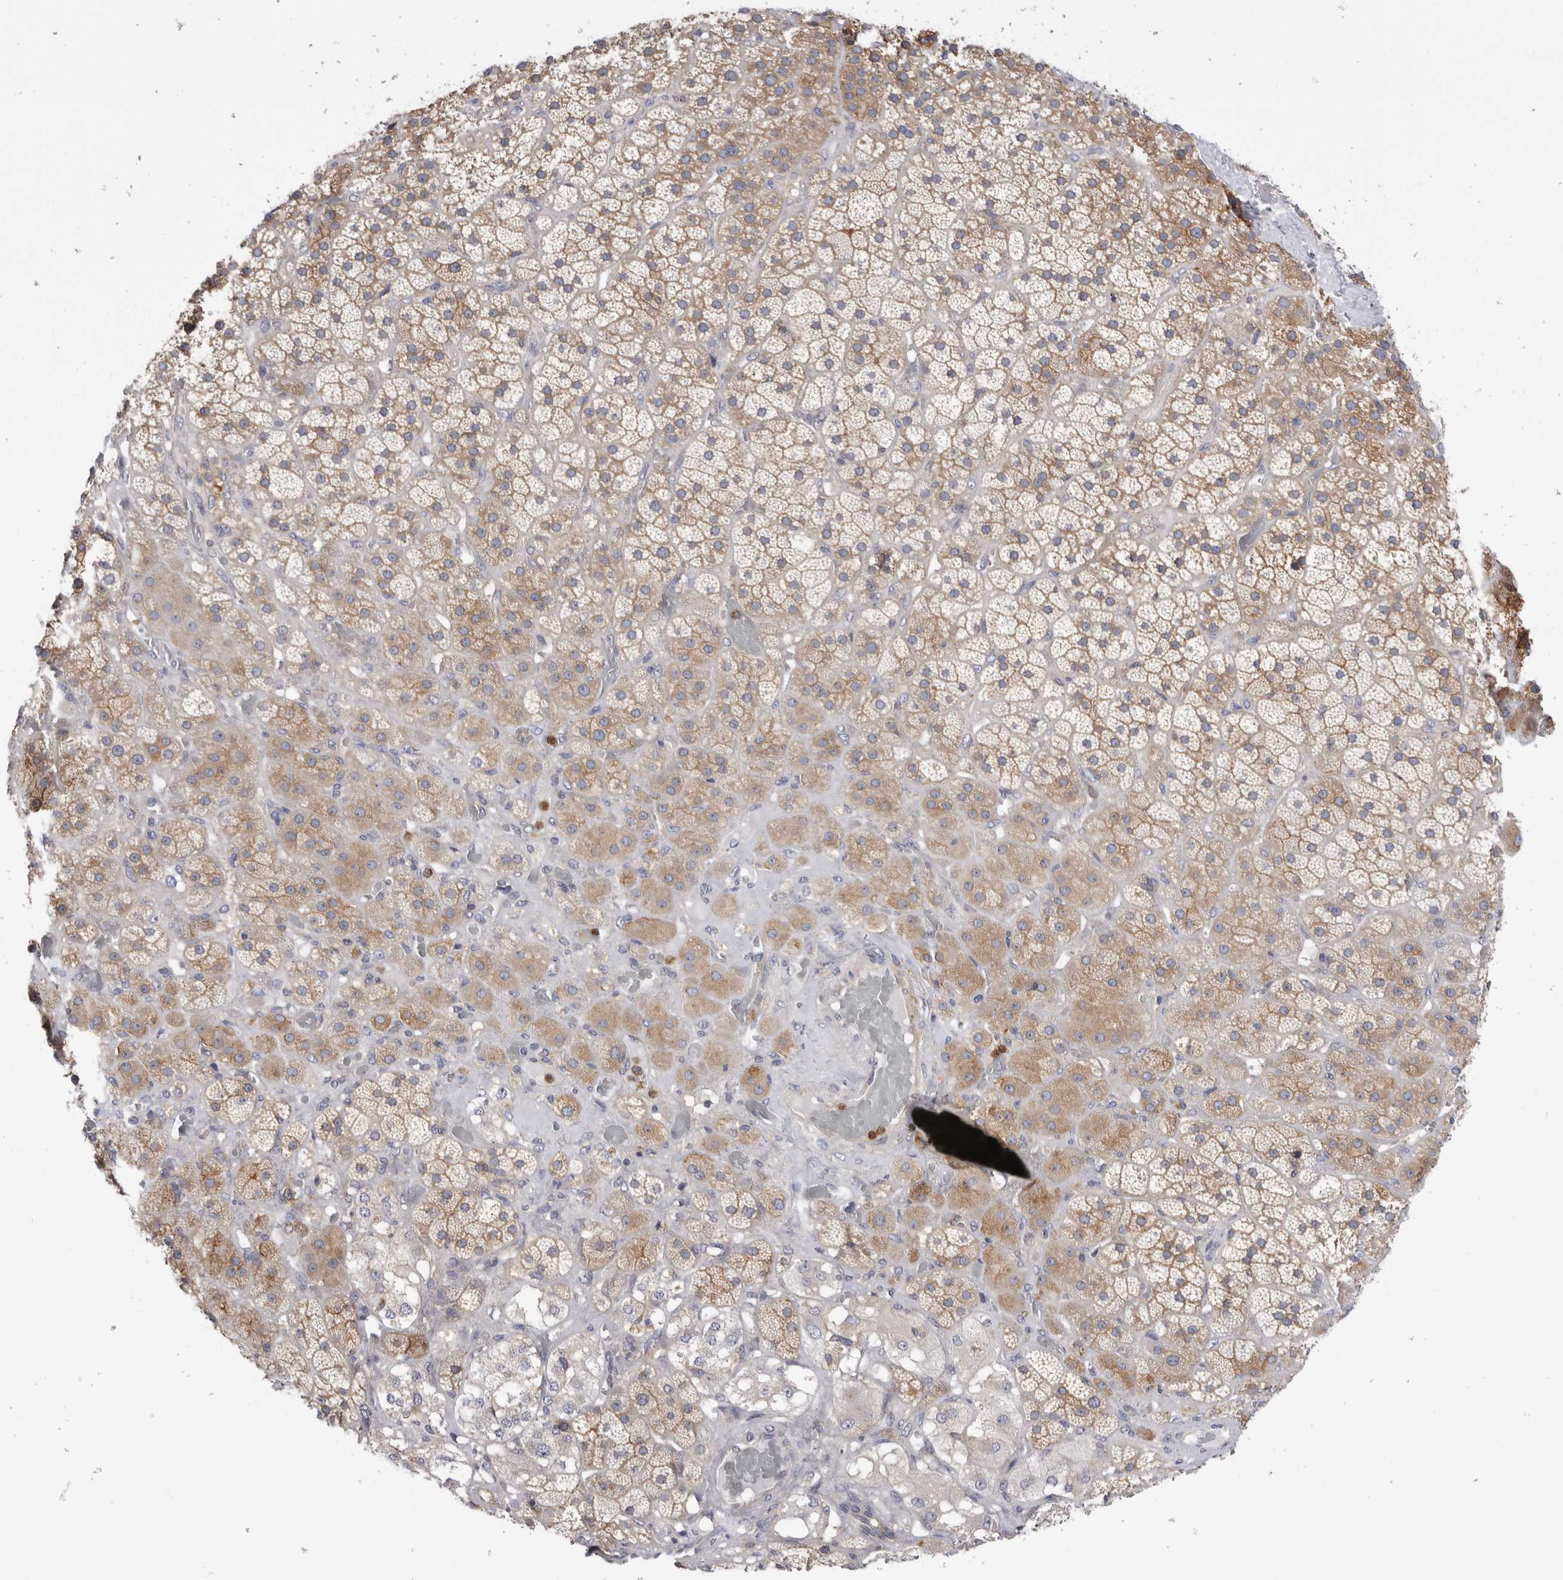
{"staining": {"intensity": "moderate", "quantity": ">75%", "location": "cytoplasmic/membranous"}, "tissue": "adrenal gland", "cell_type": "Glandular cells", "image_type": "normal", "snomed": [{"axis": "morphology", "description": "Normal tissue, NOS"}, {"axis": "topography", "description": "Adrenal gland"}], "caption": "IHC image of unremarkable adrenal gland: human adrenal gland stained using IHC demonstrates medium levels of moderate protein expression localized specifically in the cytoplasmic/membranous of glandular cells, appearing as a cytoplasmic/membranous brown color.", "gene": "RAB11FIP1", "patient": {"sex": "male", "age": 57}}